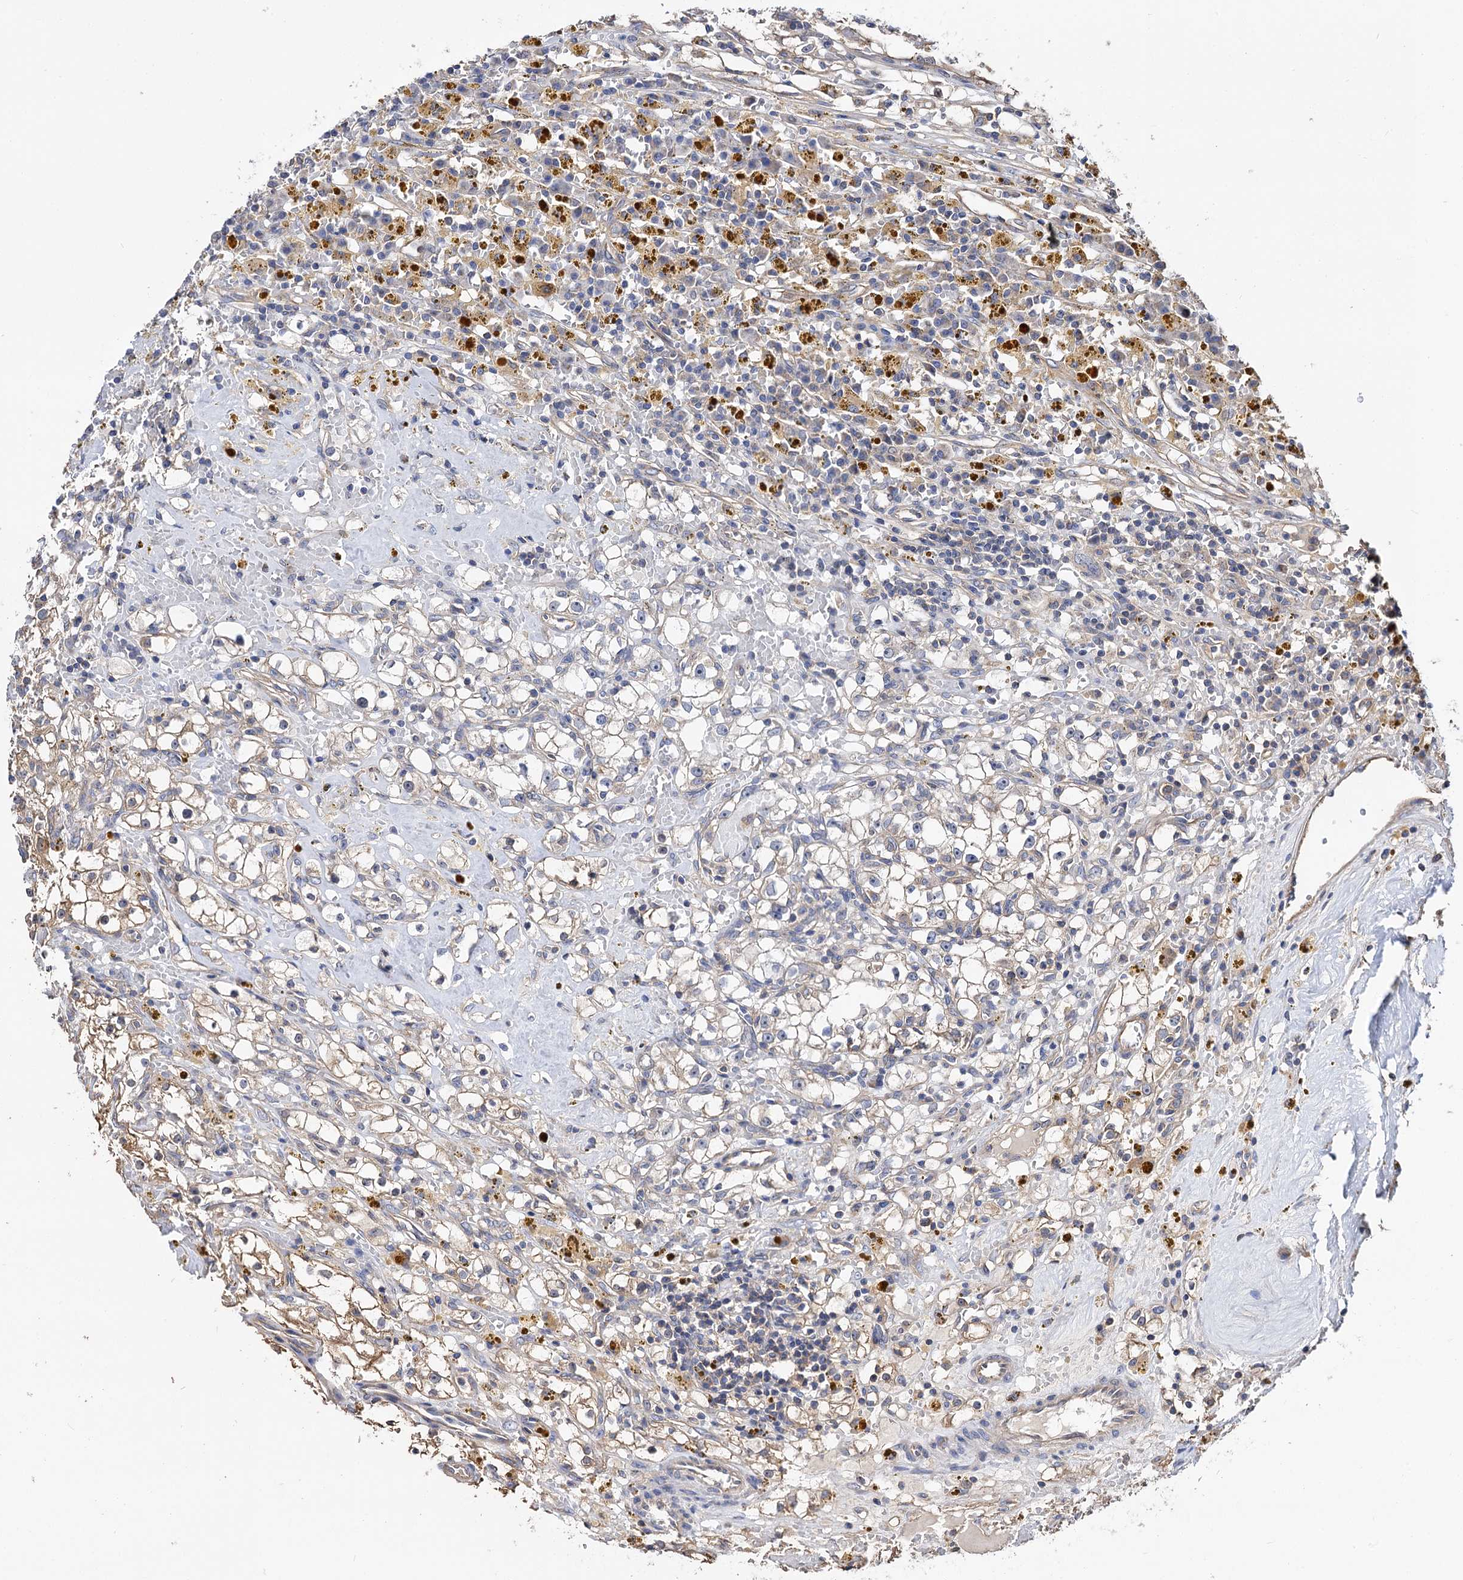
{"staining": {"intensity": "moderate", "quantity": "<25%", "location": "cytoplasmic/membranous"}, "tissue": "renal cancer", "cell_type": "Tumor cells", "image_type": "cancer", "snomed": [{"axis": "morphology", "description": "Adenocarcinoma, NOS"}, {"axis": "topography", "description": "Kidney"}], "caption": "An image of human adenocarcinoma (renal) stained for a protein reveals moderate cytoplasmic/membranous brown staining in tumor cells.", "gene": "IDI1", "patient": {"sex": "male", "age": 56}}